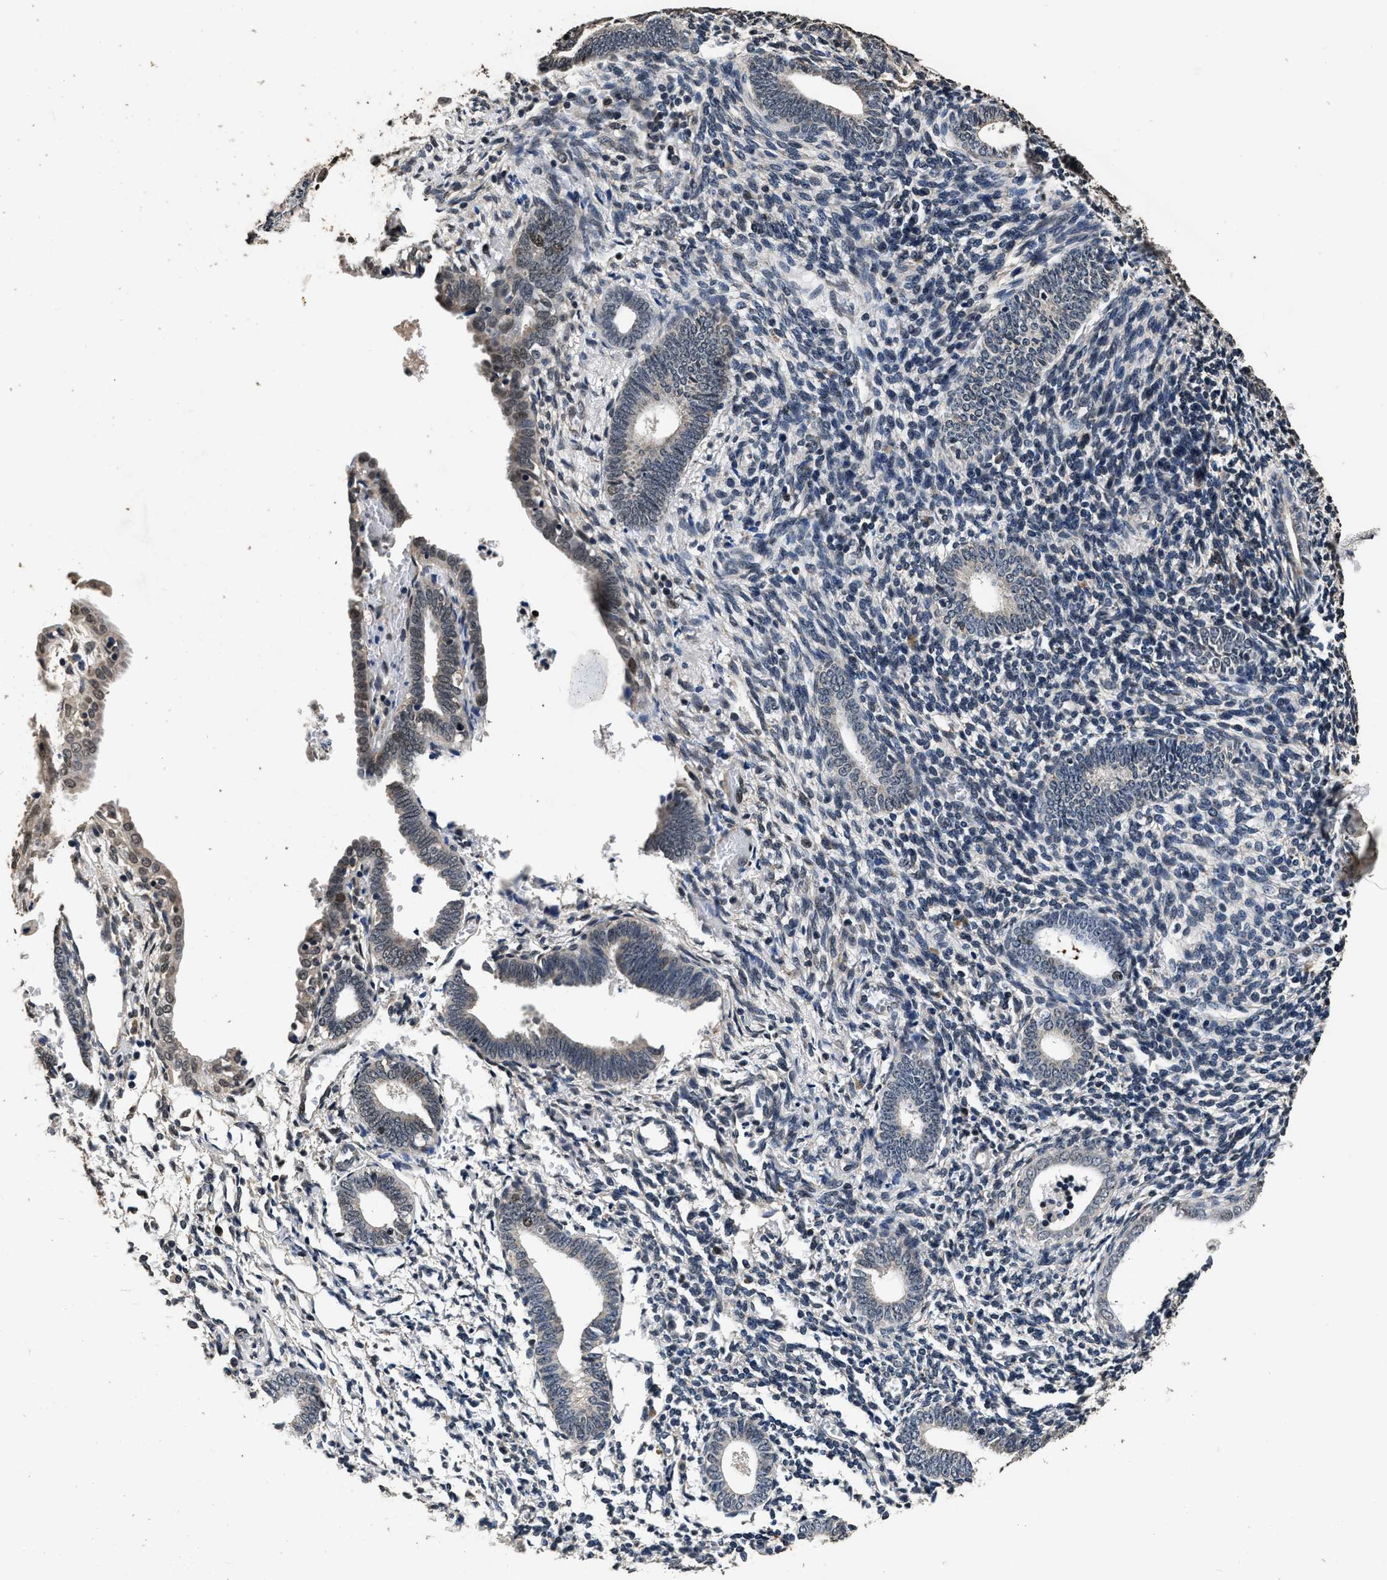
{"staining": {"intensity": "strong", "quantity": "<25%", "location": "nuclear"}, "tissue": "endometrium", "cell_type": "Cells in endometrial stroma", "image_type": "normal", "snomed": [{"axis": "morphology", "description": "Normal tissue, NOS"}, {"axis": "morphology", "description": "Adenocarcinoma, NOS"}, {"axis": "topography", "description": "Endometrium"}], "caption": "Brown immunohistochemical staining in normal endometrium reveals strong nuclear staining in about <25% of cells in endometrial stroma. The staining was performed using DAB to visualize the protein expression in brown, while the nuclei were stained in blue with hematoxylin (Magnification: 20x).", "gene": "CSTF1", "patient": {"sex": "female", "age": 57}}